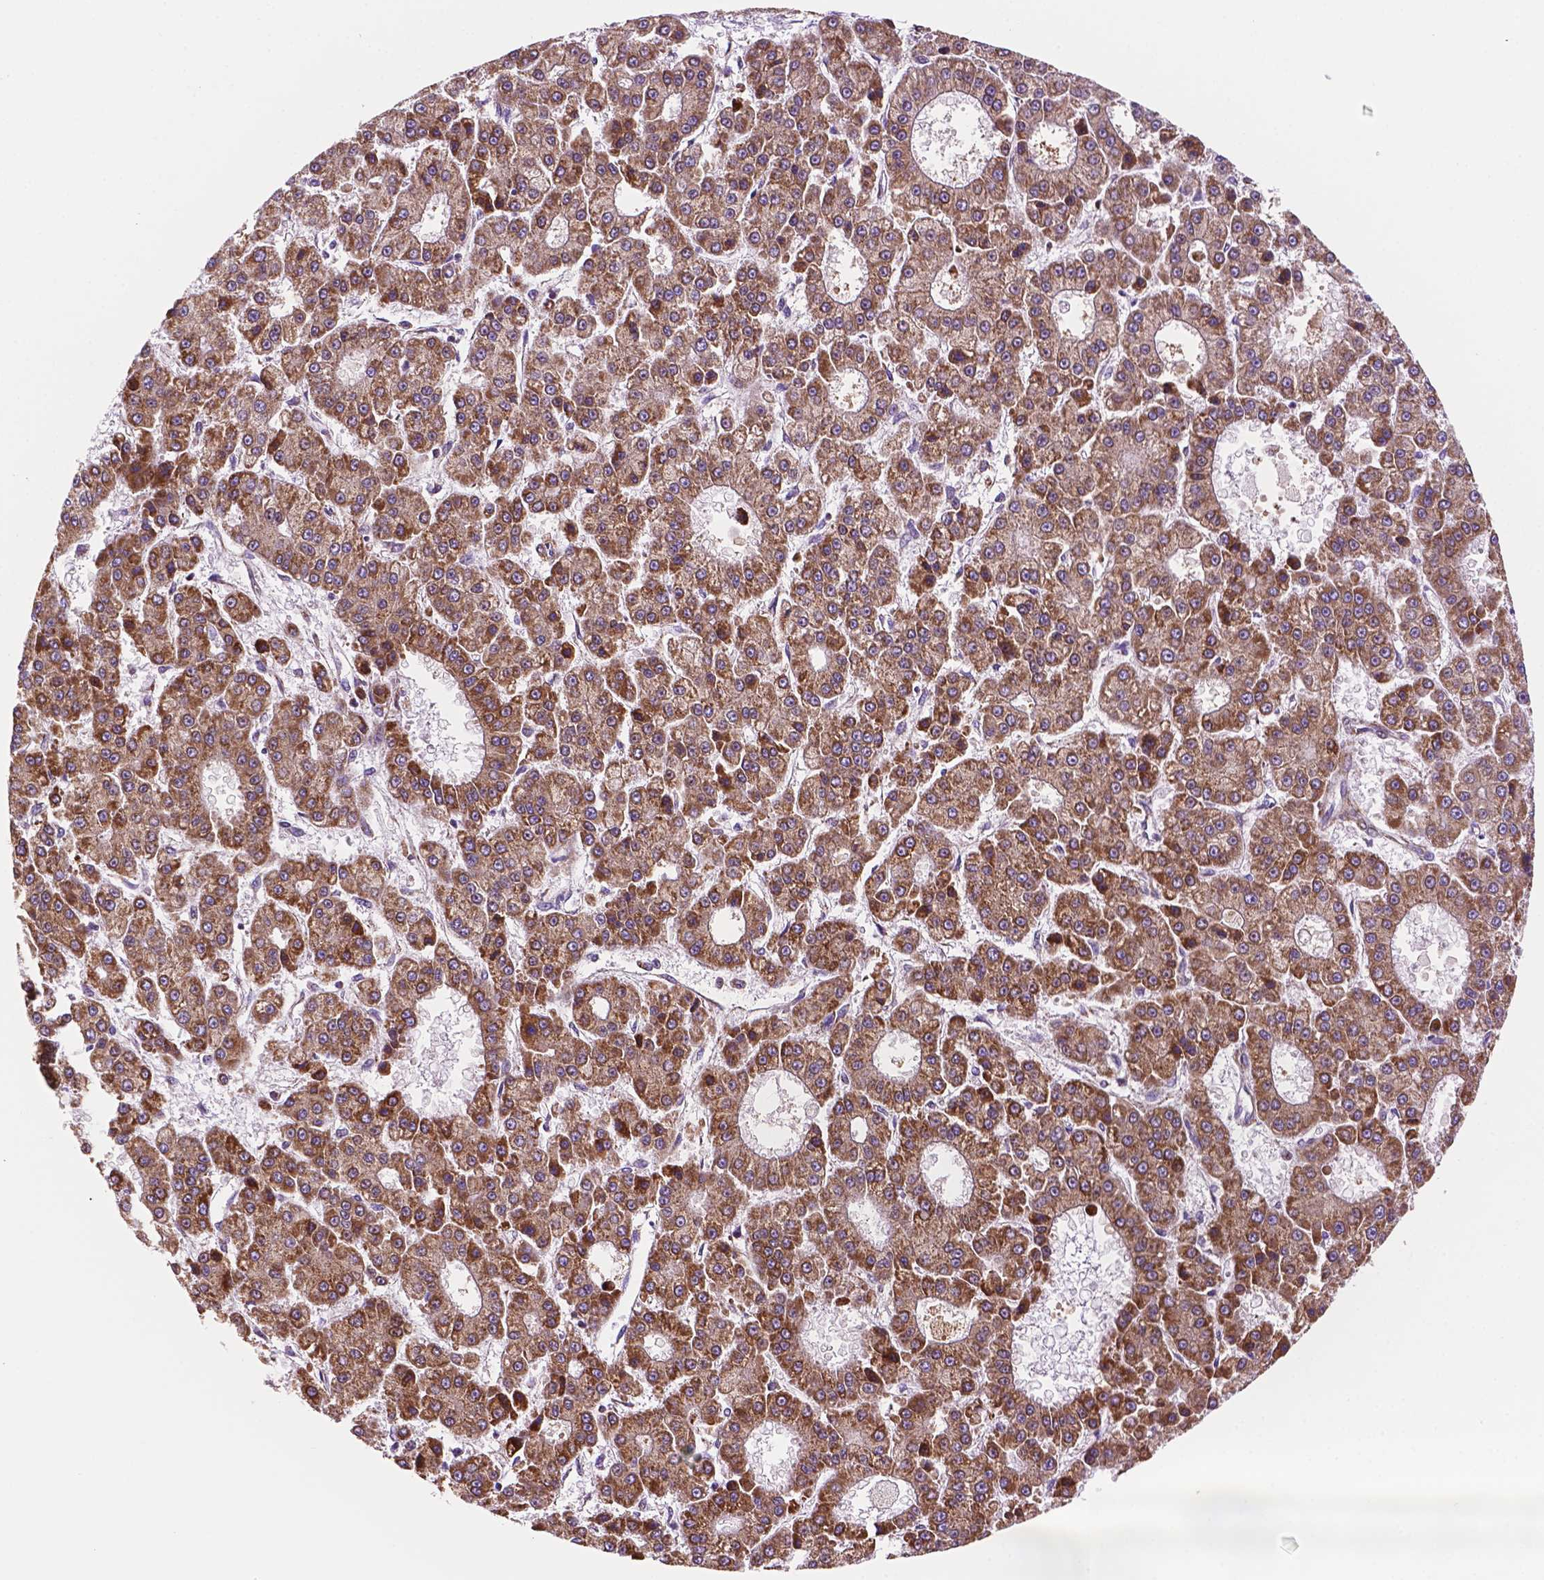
{"staining": {"intensity": "moderate", "quantity": ">75%", "location": "cytoplasmic/membranous"}, "tissue": "liver cancer", "cell_type": "Tumor cells", "image_type": "cancer", "snomed": [{"axis": "morphology", "description": "Carcinoma, Hepatocellular, NOS"}, {"axis": "topography", "description": "Liver"}], "caption": "Liver cancer stained for a protein (brown) demonstrates moderate cytoplasmic/membranous positive staining in about >75% of tumor cells.", "gene": "GEMIN4", "patient": {"sex": "male", "age": 70}}